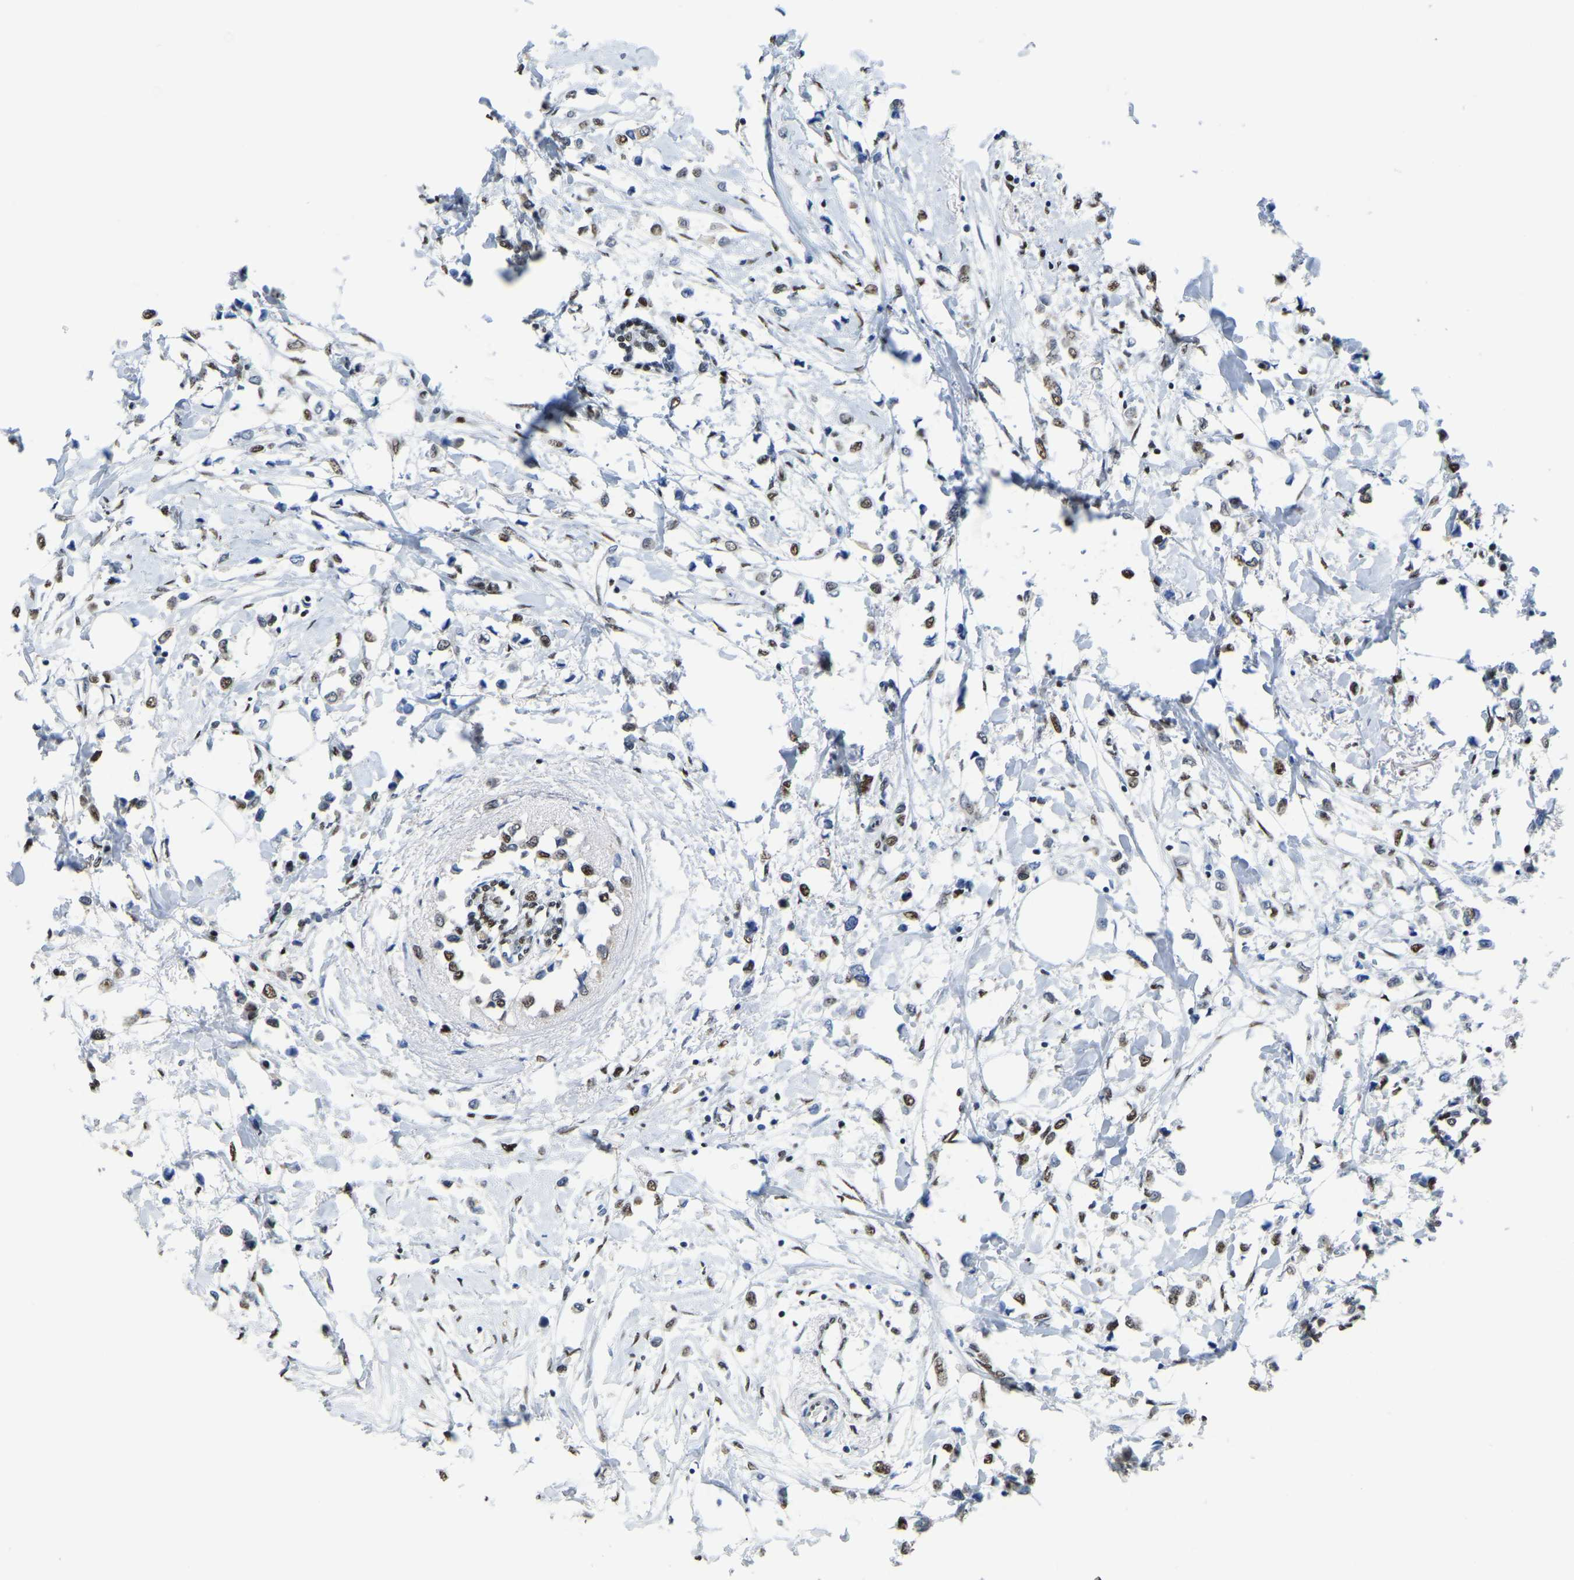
{"staining": {"intensity": "moderate", "quantity": ">75%", "location": "nuclear"}, "tissue": "breast cancer", "cell_type": "Tumor cells", "image_type": "cancer", "snomed": [{"axis": "morphology", "description": "Lobular carcinoma"}, {"axis": "topography", "description": "Breast"}], "caption": "This micrograph displays immunohistochemistry staining of breast cancer, with medium moderate nuclear staining in about >75% of tumor cells.", "gene": "UBA1", "patient": {"sex": "female", "age": 51}}